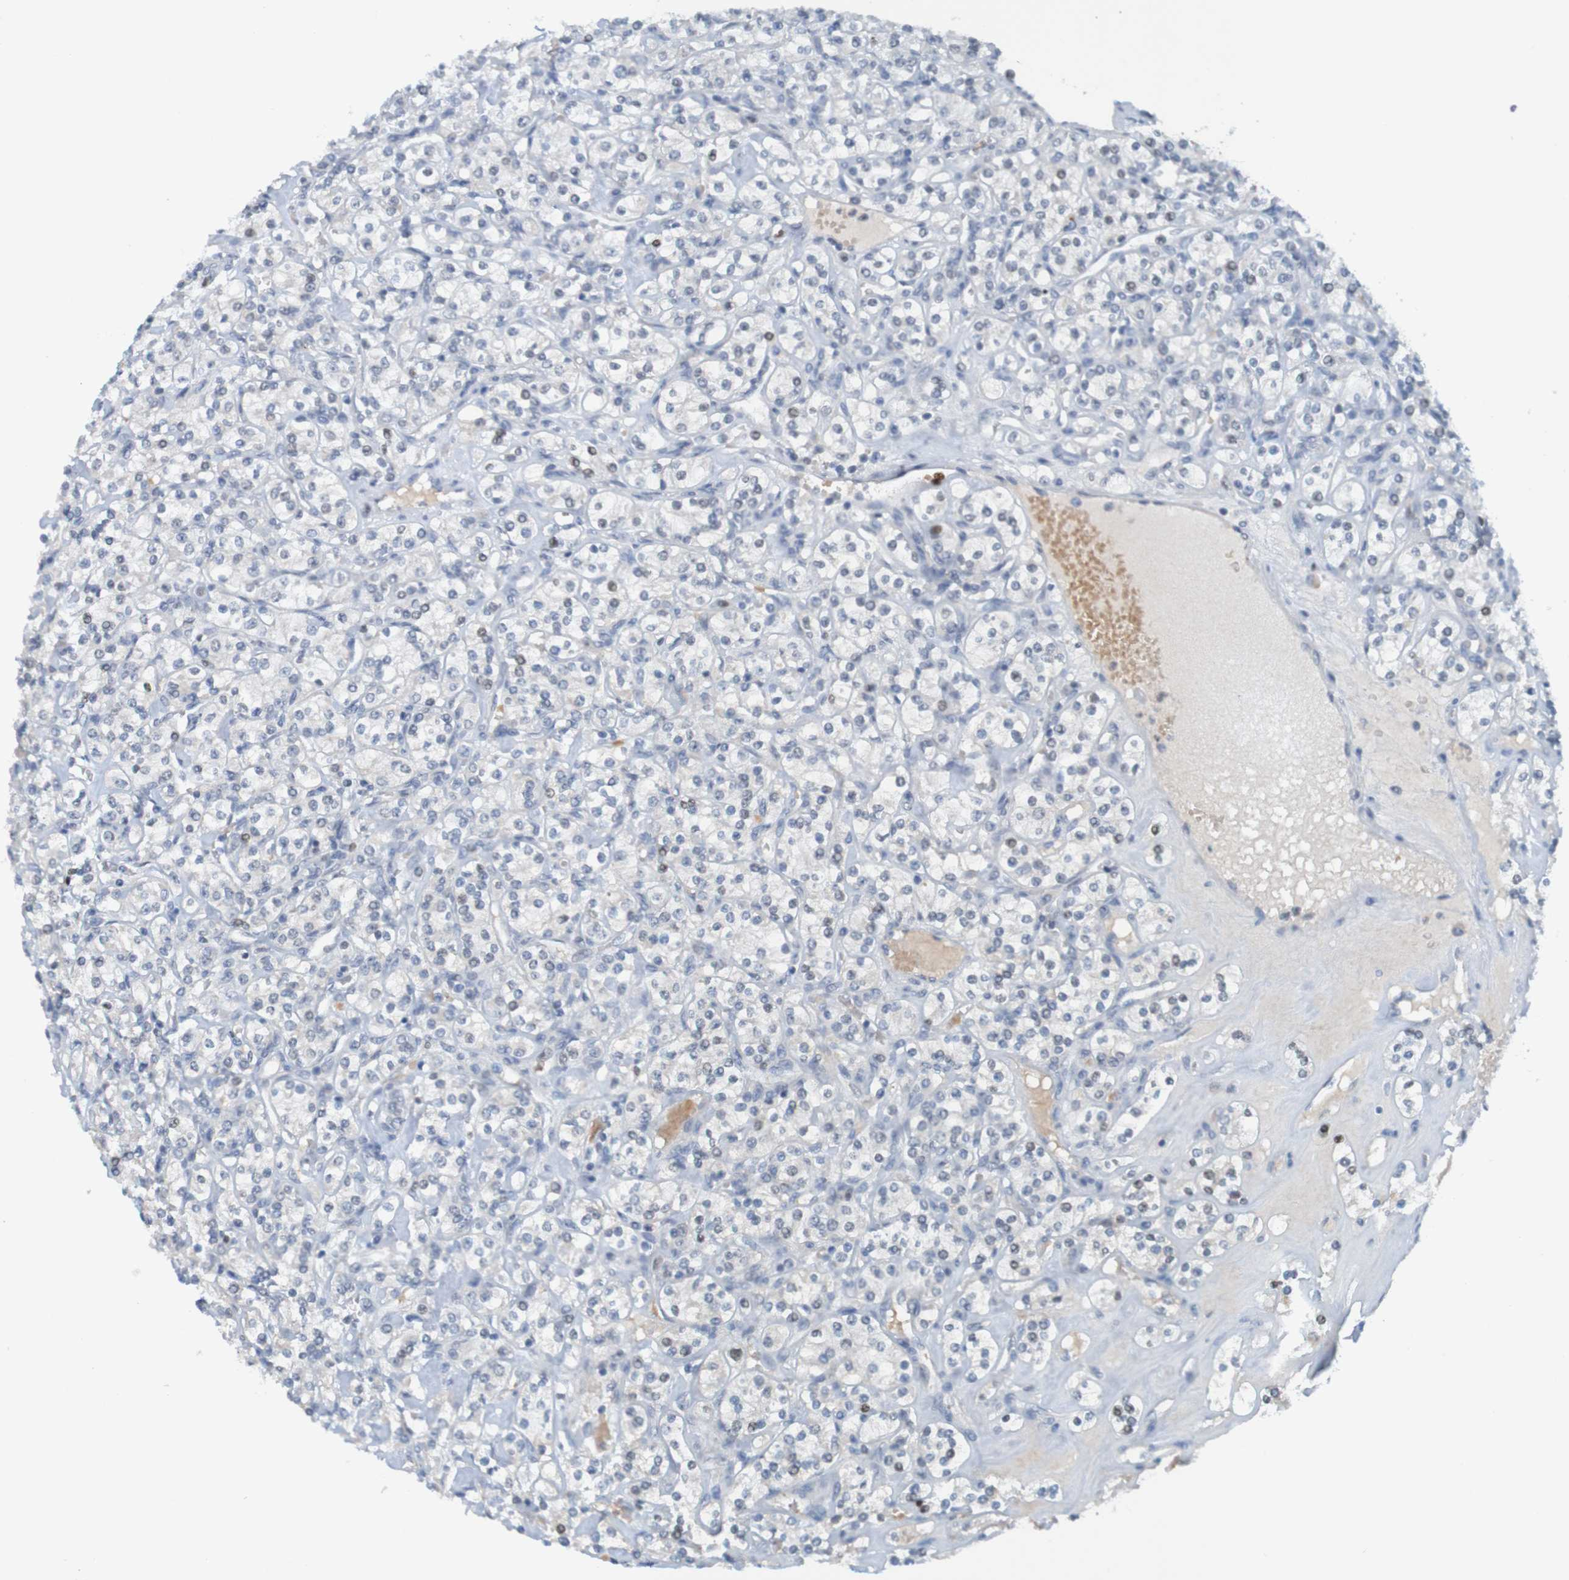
{"staining": {"intensity": "negative", "quantity": "none", "location": "none"}, "tissue": "renal cancer", "cell_type": "Tumor cells", "image_type": "cancer", "snomed": [{"axis": "morphology", "description": "Adenocarcinoma, NOS"}, {"axis": "topography", "description": "Kidney"}], "caption": "DAB immunohistochemical staining of human renal cancer (adenocarcinoma) displays no significant expression in tumor cells.", "gene": "USP36", "patient": {"sex": "male", "age": 77}}